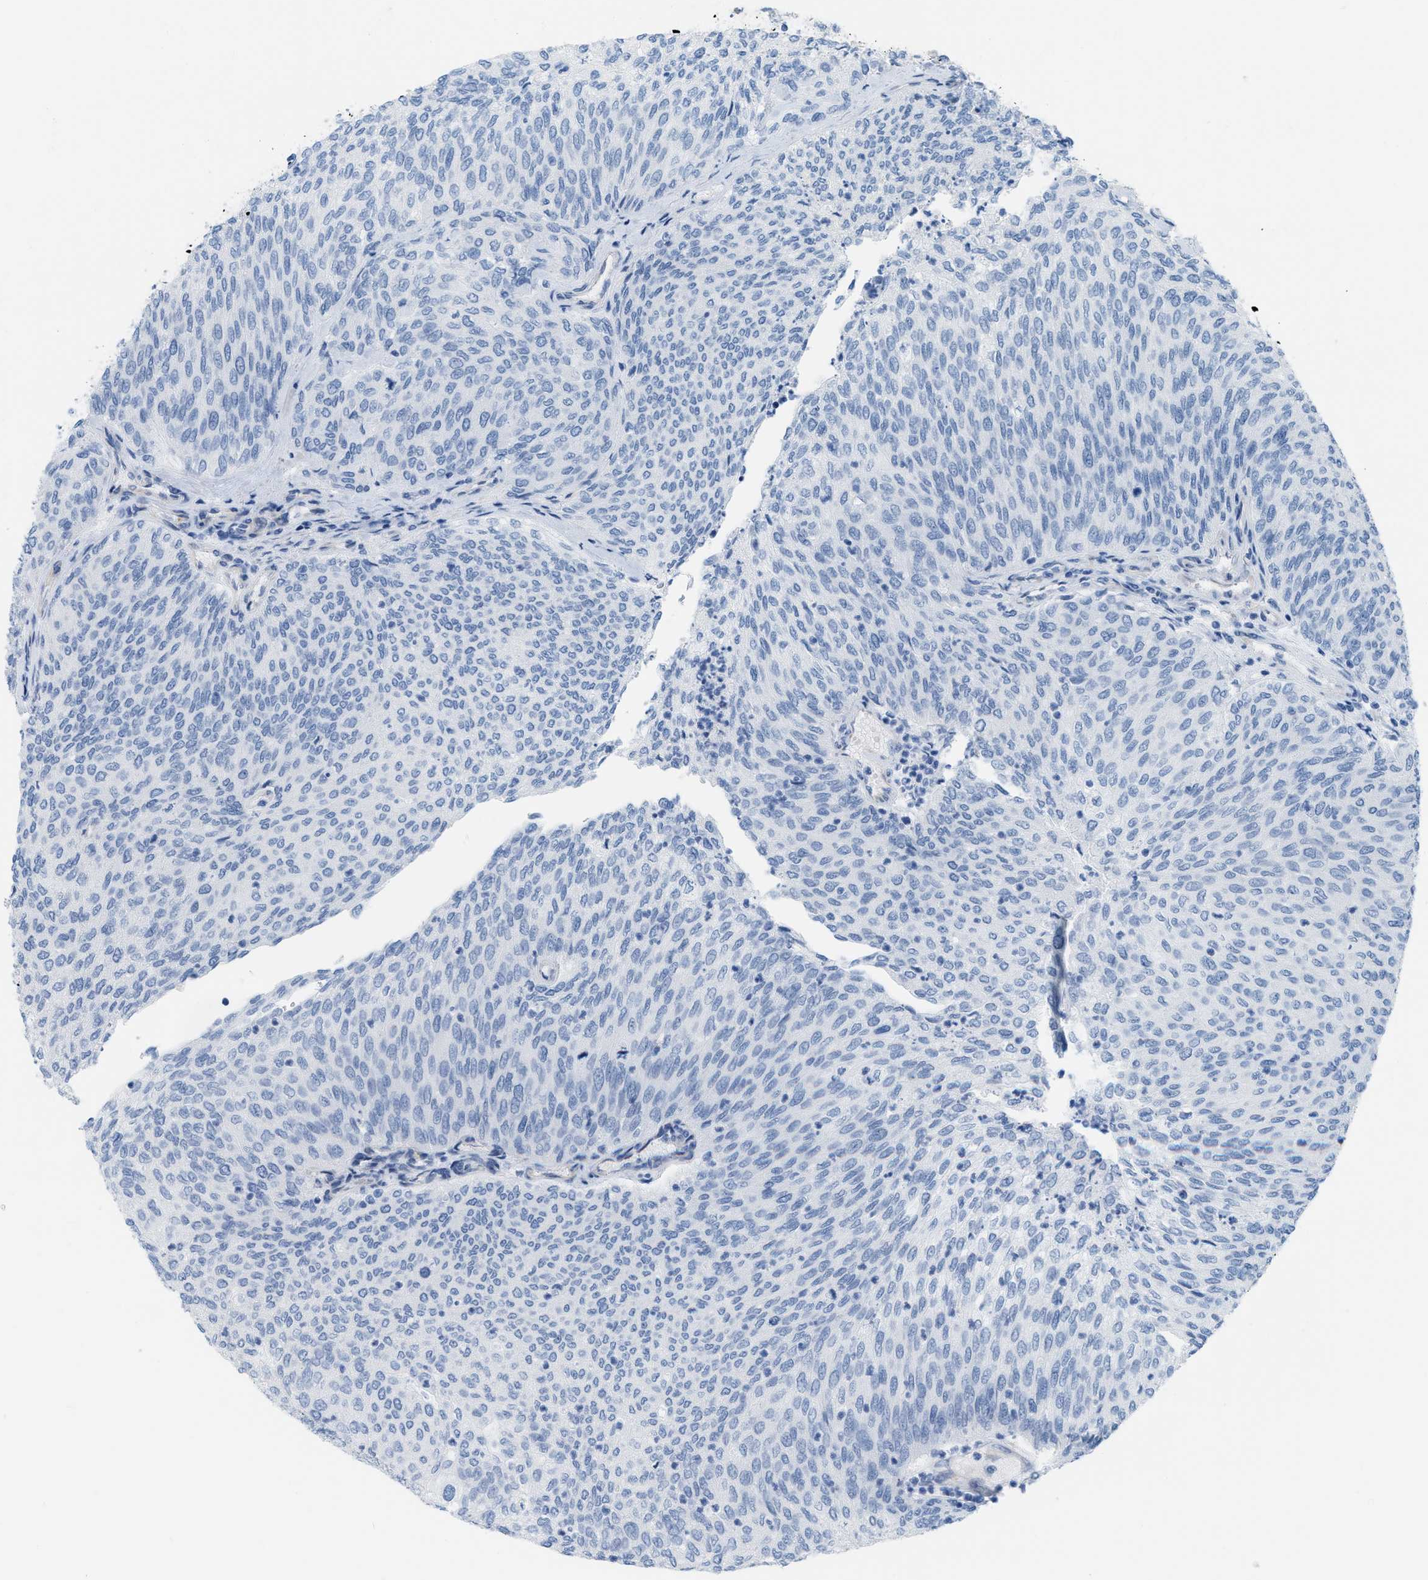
{"staining": {"intensity": "negative", "quantity": "none", "location": "none"}, "tissue": "urothelial cancer", "cell_type": "Tumor cells", "image_type": "cancer", "snomed": [{"axis": "morphology", "description": "Urothelial carcinoma, Low grade"}, {"axis": "topography", "description": "Urinary bladder"}], "caption": "Image shows no significant protein staining in tumor cells of low-grade urothelial carcinoma.", "gene": "SLC12A1", "patient": {"sex": "female", "age": 79}}